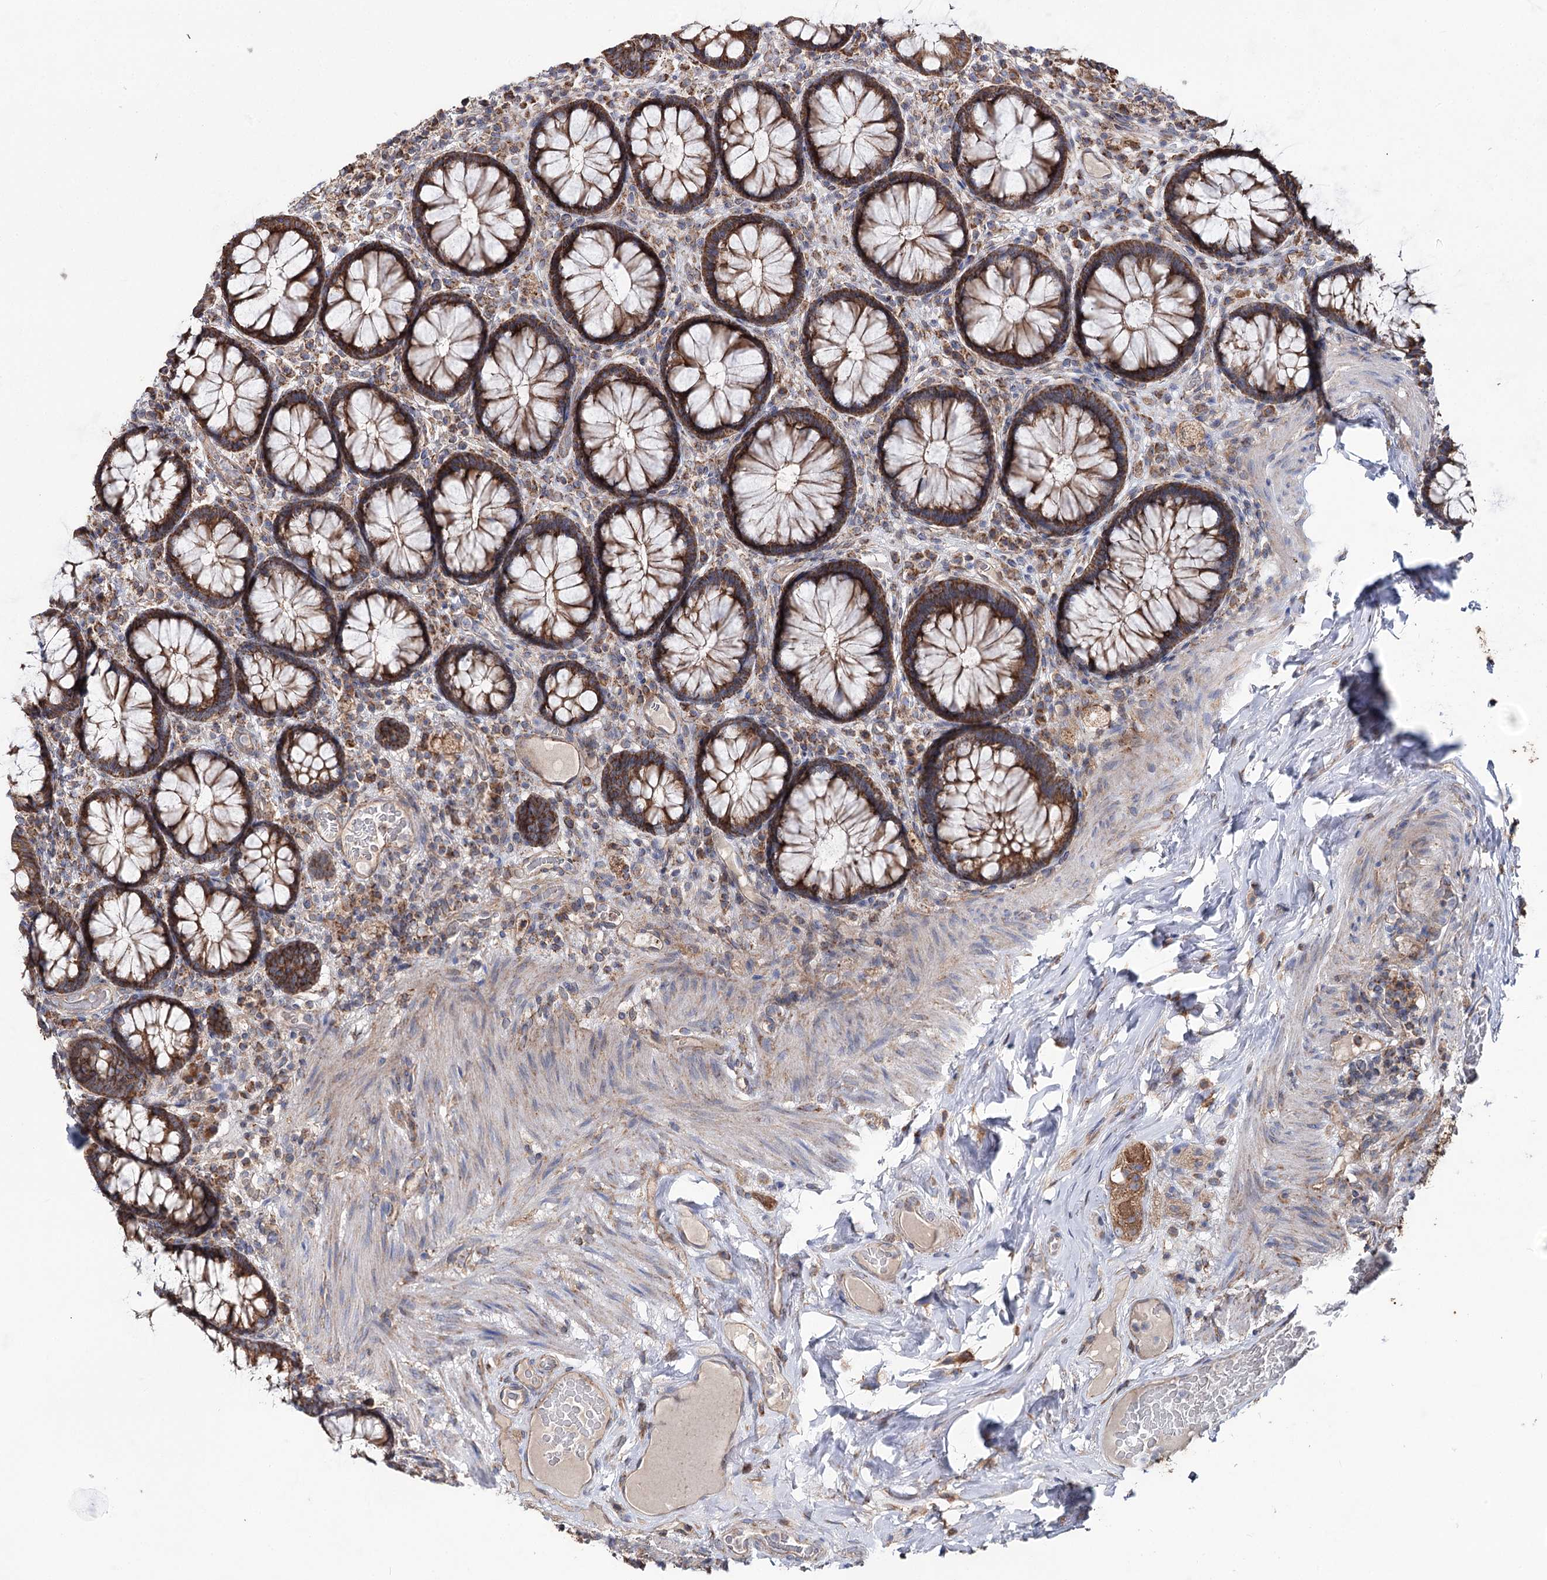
{"staining": {"intensity": "moderate", "quantity": ">75%", "location": "cytoplasmic/membranous"}, "tissue": "rectum", "cell_type": "Glandular cells", "image_type": "normal", "snomed": [{"axis": "morphology", "description": "Normal tissue, NOS"}, {"axis": "topography", "description": "Rectum"}], "caption": "High-power microscopy captured an IHC image of normal rectum, revealing moderate cytoplasmic/membranous staining in about >75% of glandular cells.", "gene": "MSANTD2", "patient": {"sex": "male", "age": 83}}